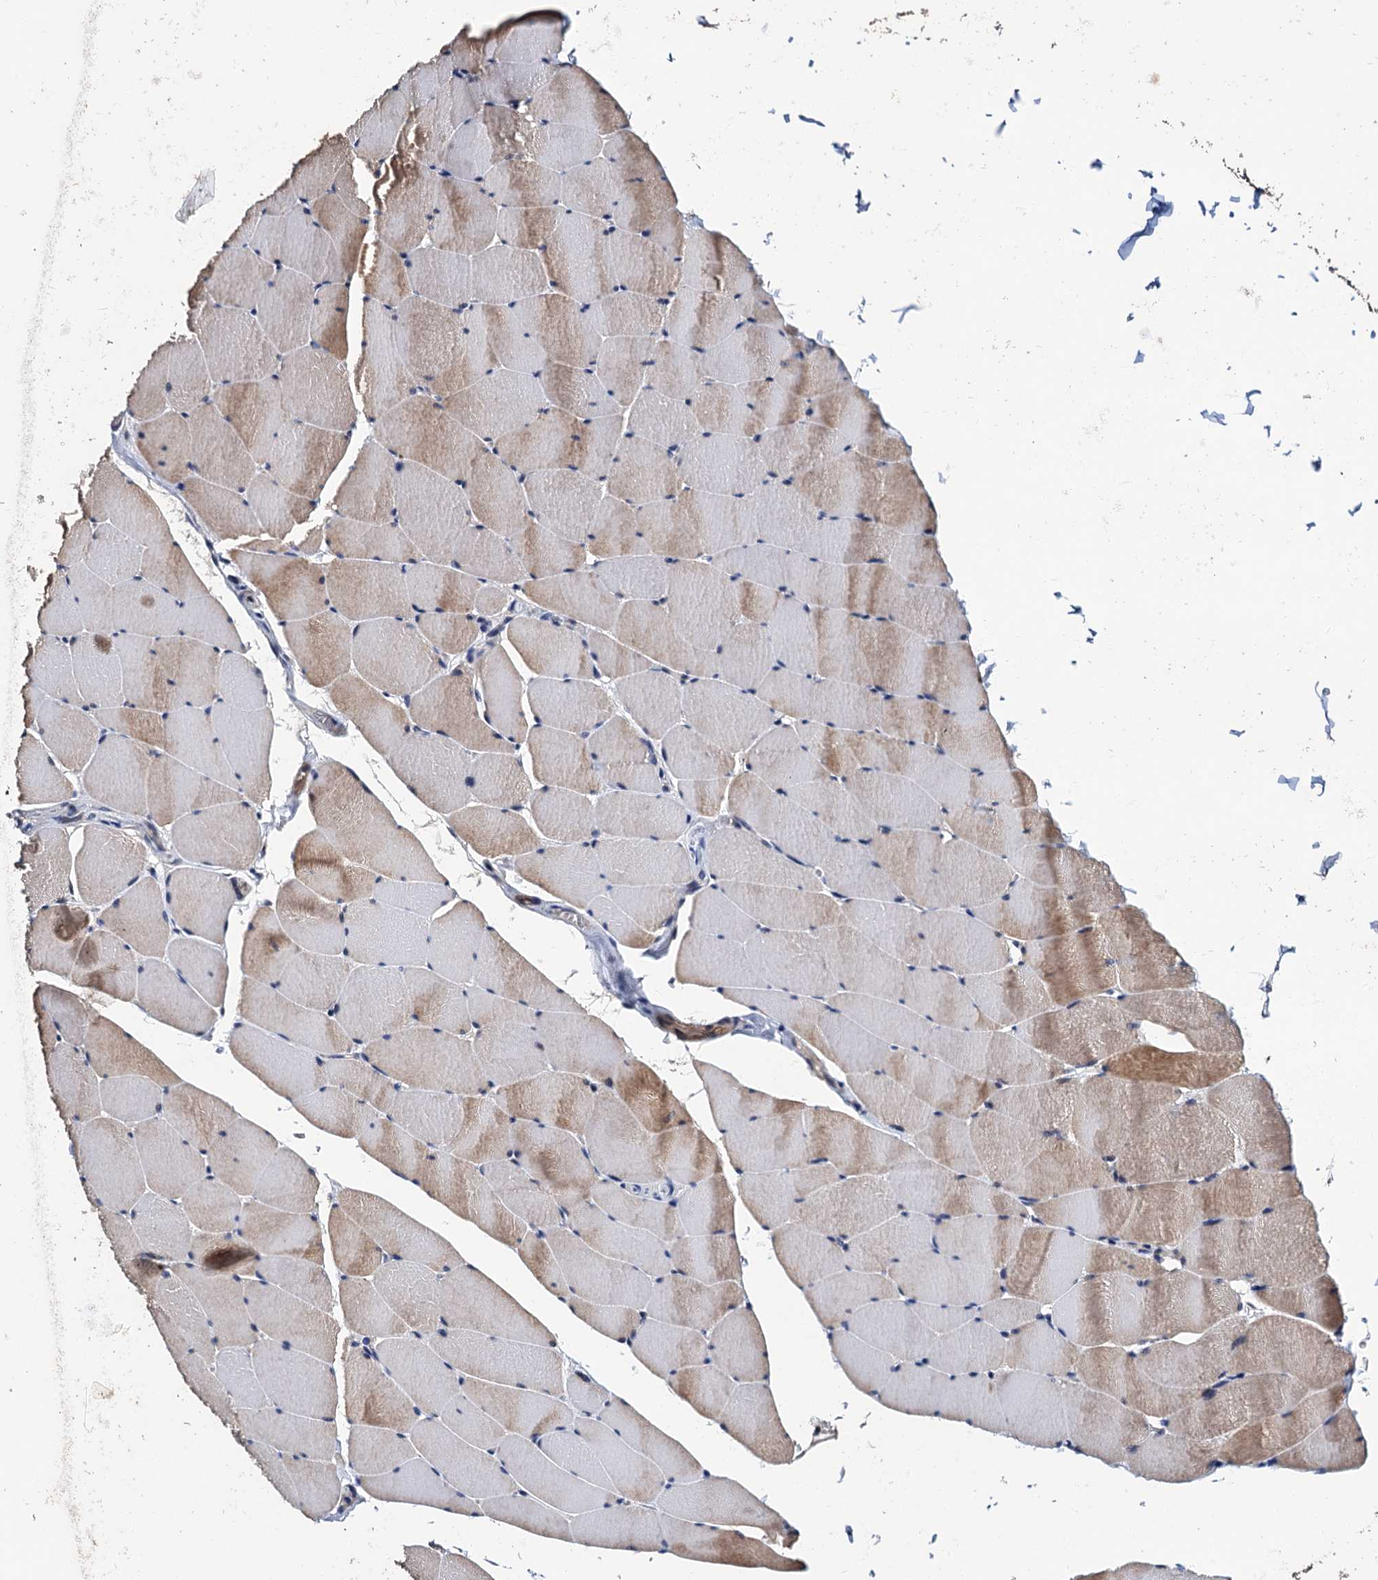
{"staining": {"intensity": "moderate", "quantity": "25%-75%", "location": "cytoplasmic/membranous,nuclear"}, "tissue": "skeletal muscle", "cell_type": "Myocytes", "image_type": "normal", "snomed": [{"axis": "morphology", "description": "Normal tissue, NOS"}, {"axis": "topography", "description": "Skeletal muscle"}], "caption": "High-magnification brightfield microscopy of benign skeletal muscle stained with DAB (brown) and counterstained with hematoxylin (blue). myocytes exhibit moderate cytoplasmic/membranous,nuclear positivity is present in approximately25%-75% of cells. The staining is performed using DAB brown chromogen to label protein expression. The nuclei are counter-stained blue using hematoxylin.", "gene": "NAA16", "patient": {"sex": "male", "age": 62}}